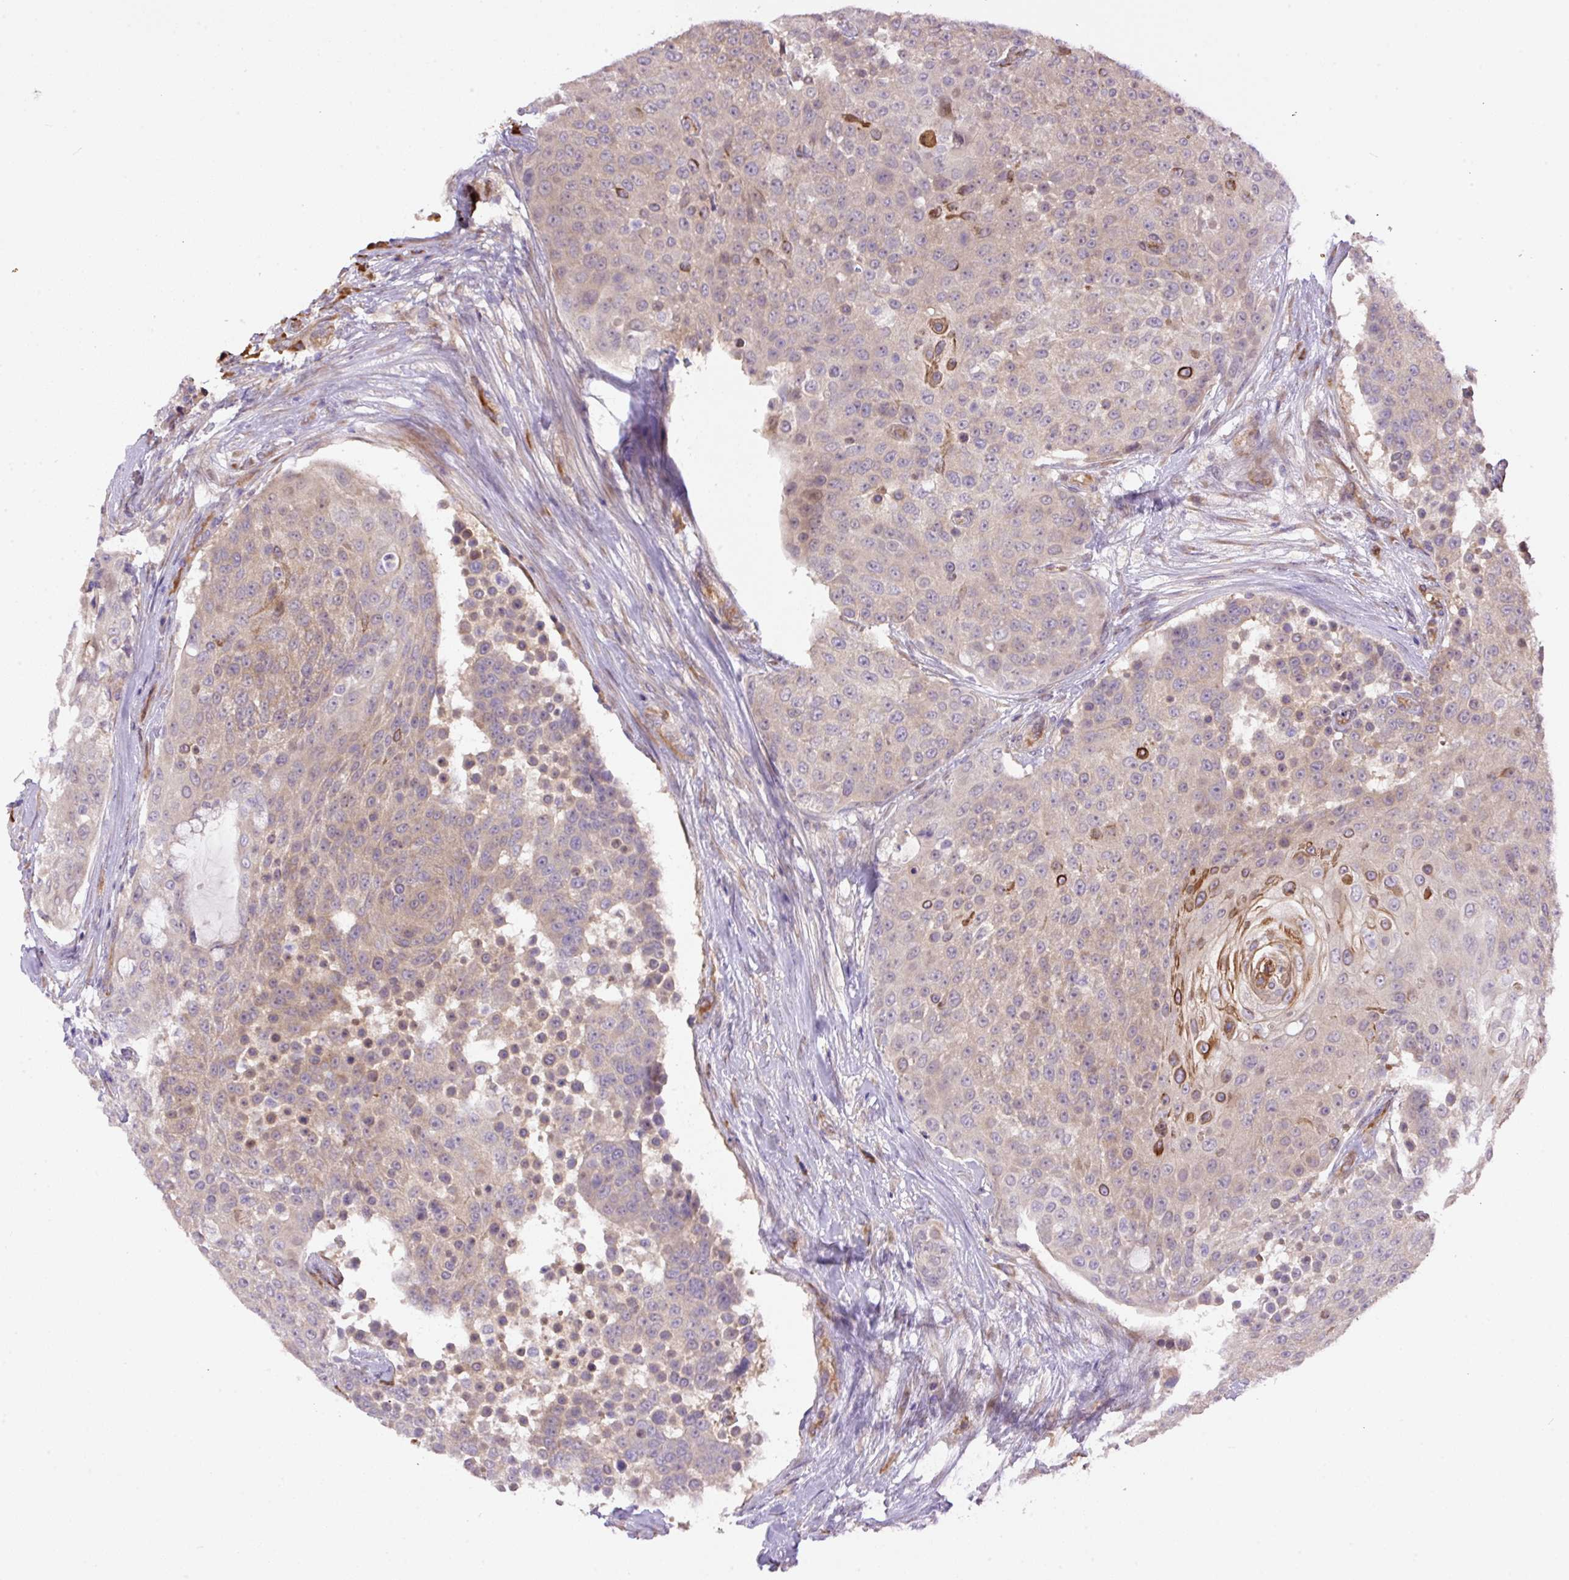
{"staining": {"intensity": "moderate", "quantity": "<25%", "location": "cytoplasmic/membranous"}, "tissue": "urothelial cancer", "cell_type": "Tumor cells", "image_type": "cancer", "snomed": [{"axis": "morphology", "description": "Urothelial carcinoma, High grade"}, {"axis": "topography", "description": "Urinary bladder"}], "caption": "Immunohistochemical staining of urothelial carcinoma (high-grade) displays low levels of moderate cytoplasmic/membranous protein positivity in about <25% of tumor cells.", "gene": "PPME1", "patient": {"sex": "female", "age": 63}}